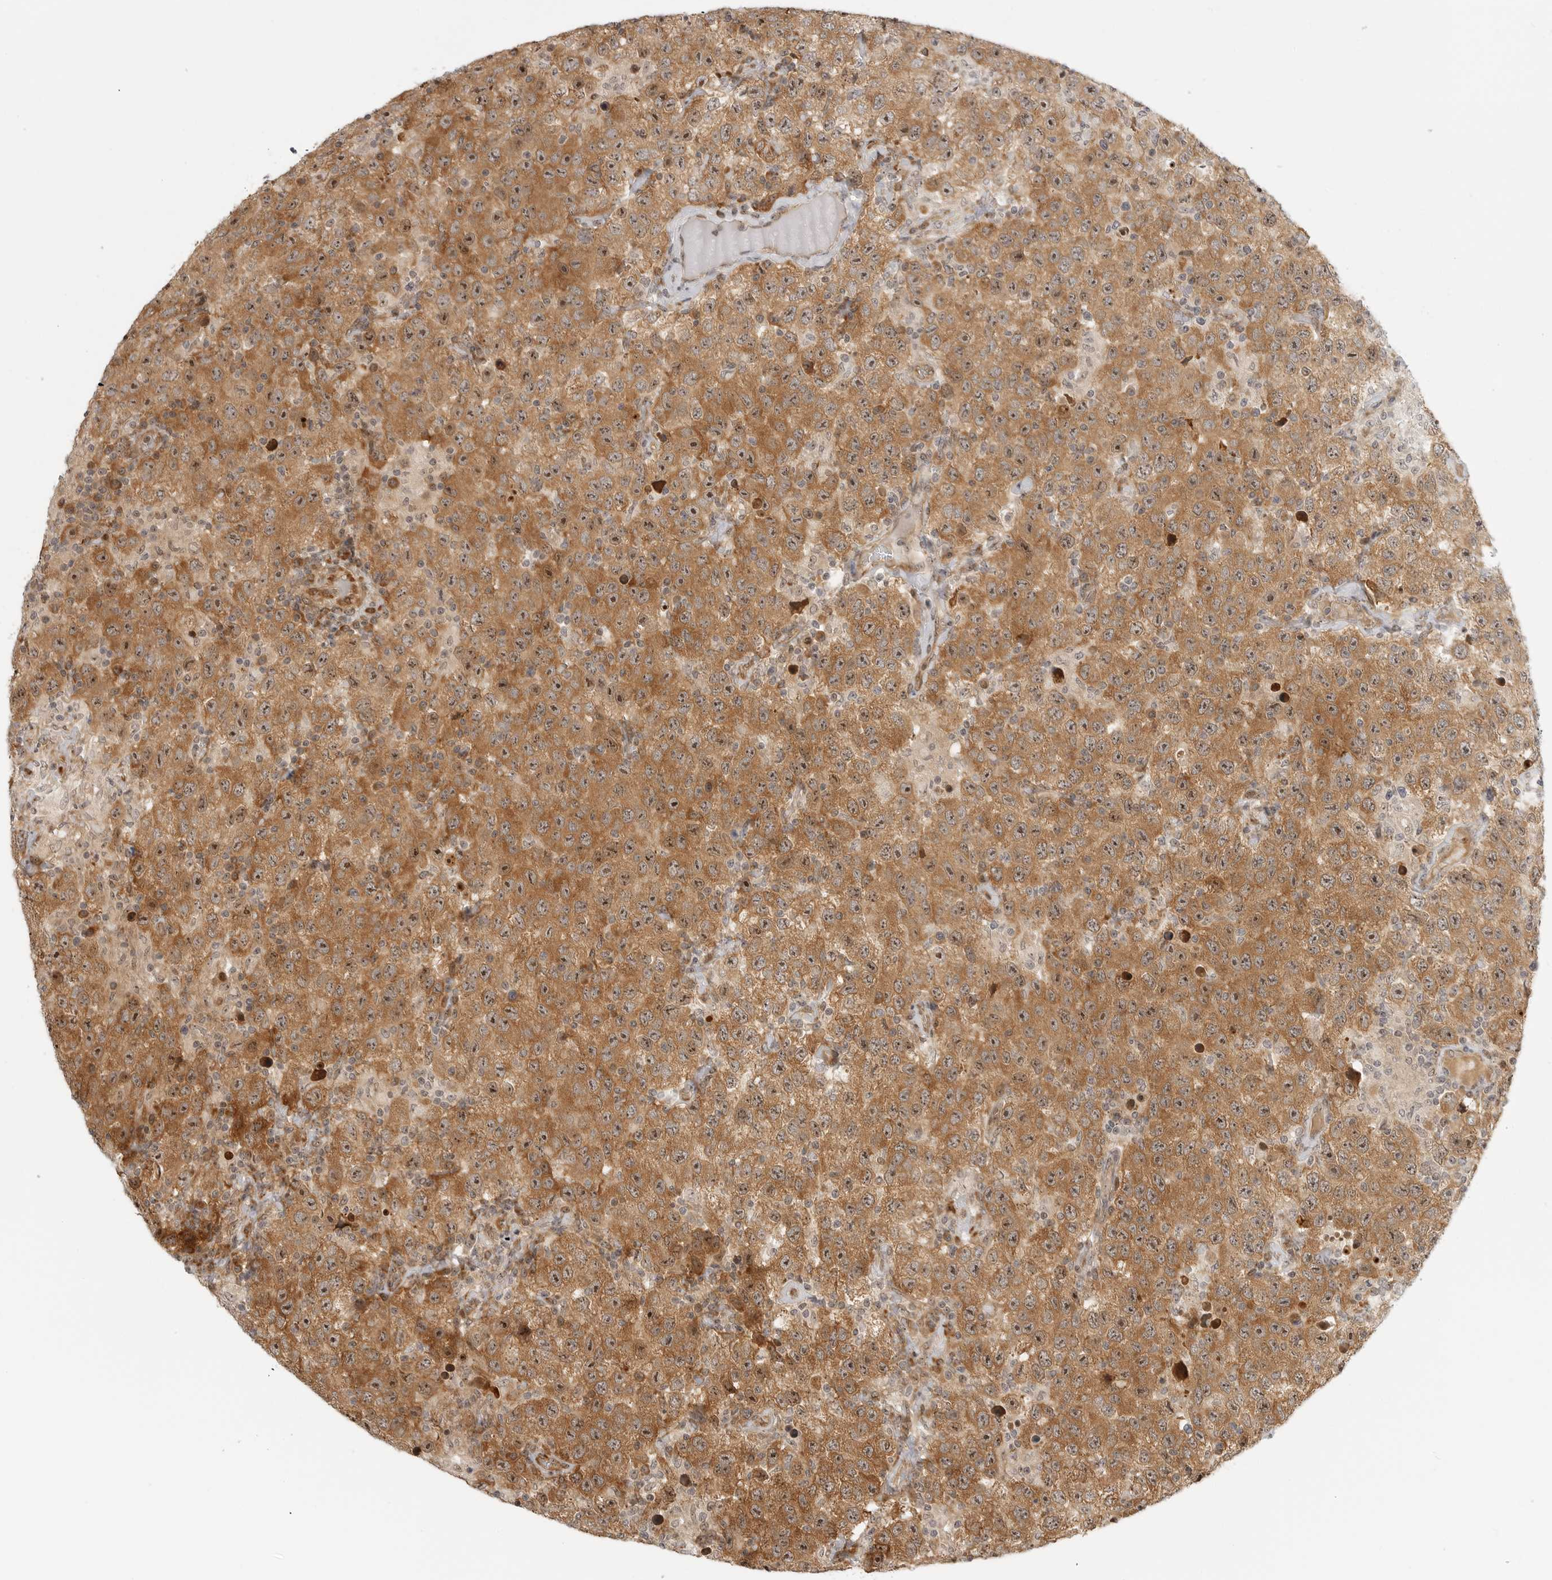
{"staining": {"intensity": "moderate", "quantity": ">75%", "location": "cytoplasmic/membranous,nuclear"}, "tissue": "testis cancer", "cell_type": "Tumor cells", "image_type": "cancer", "snomed": [{"axis": "morphology", "description": "Seminoma, NOS"}, {"axis": "topography", "description": "Testis"}], "caption": "Protein staining of testis seminoma tissue displays moderate cytoplasmic/membranous and nuclear expression in approximately >75% of tumor cells.", "gene": "DSCC1", "patient": {"sex": "male", "age": 41}}